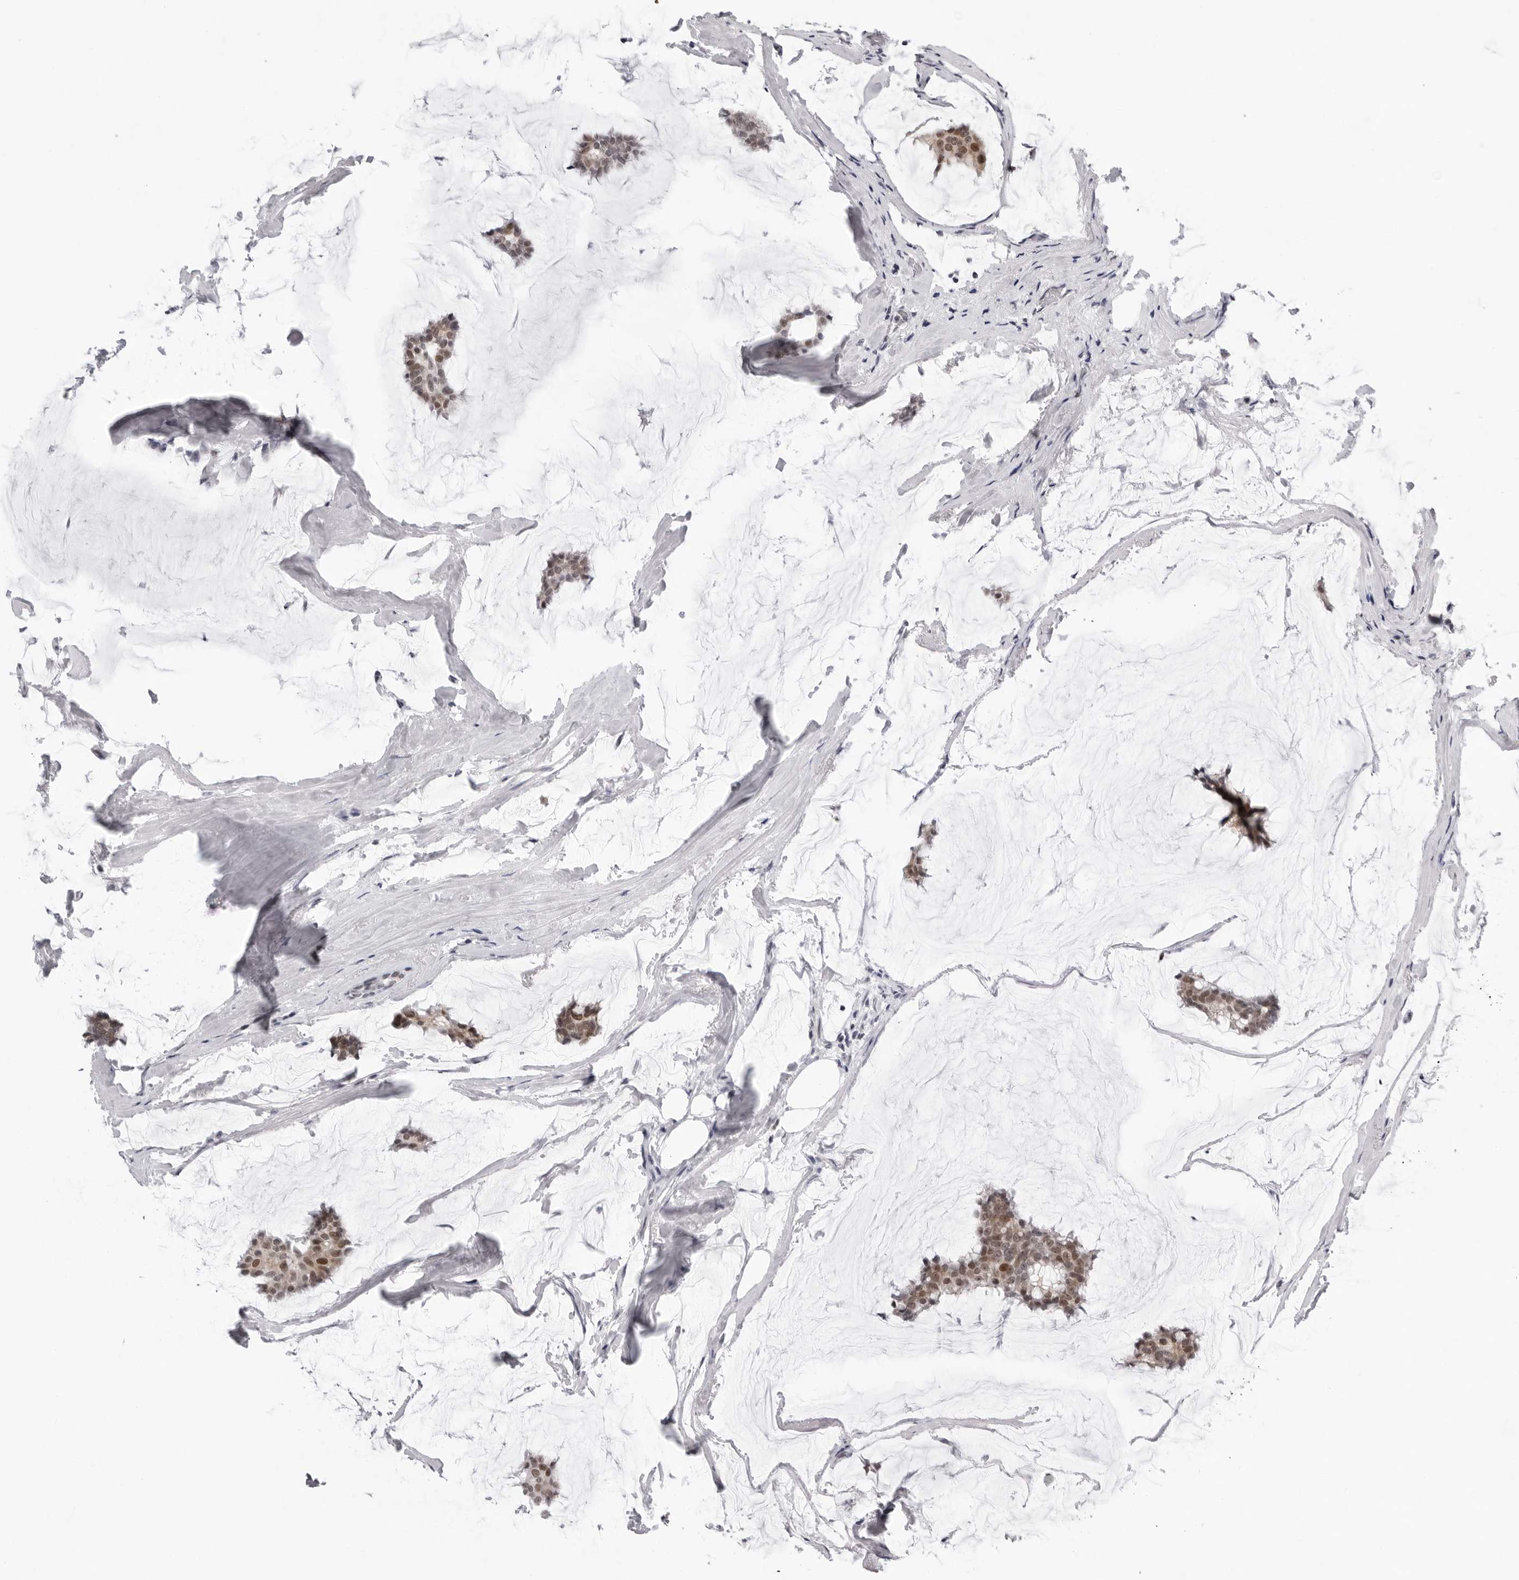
{"staining": {"intensity": "moderate", "quantity": ">75%", "location": "cytoplasmic/membranous,nuclear"}, "tissue": "breast cancer", "cell_type": "Tumor cells", "image_type": "cancer", "snomed": [{"axis": "morphology", "description": "Duct carcinoma"}, {"axis": "topography", "description": "Breast"}], "caption": "Approximately >75% of tumor cells in intraductal carcinoma (breast) demonstrate moderate cytoplasmic/membranous and nuclear protein staining as visualized by brown immunohistochemical staining.", "gene": "USP1", "patient": {"sex": "female", "age": 93}}